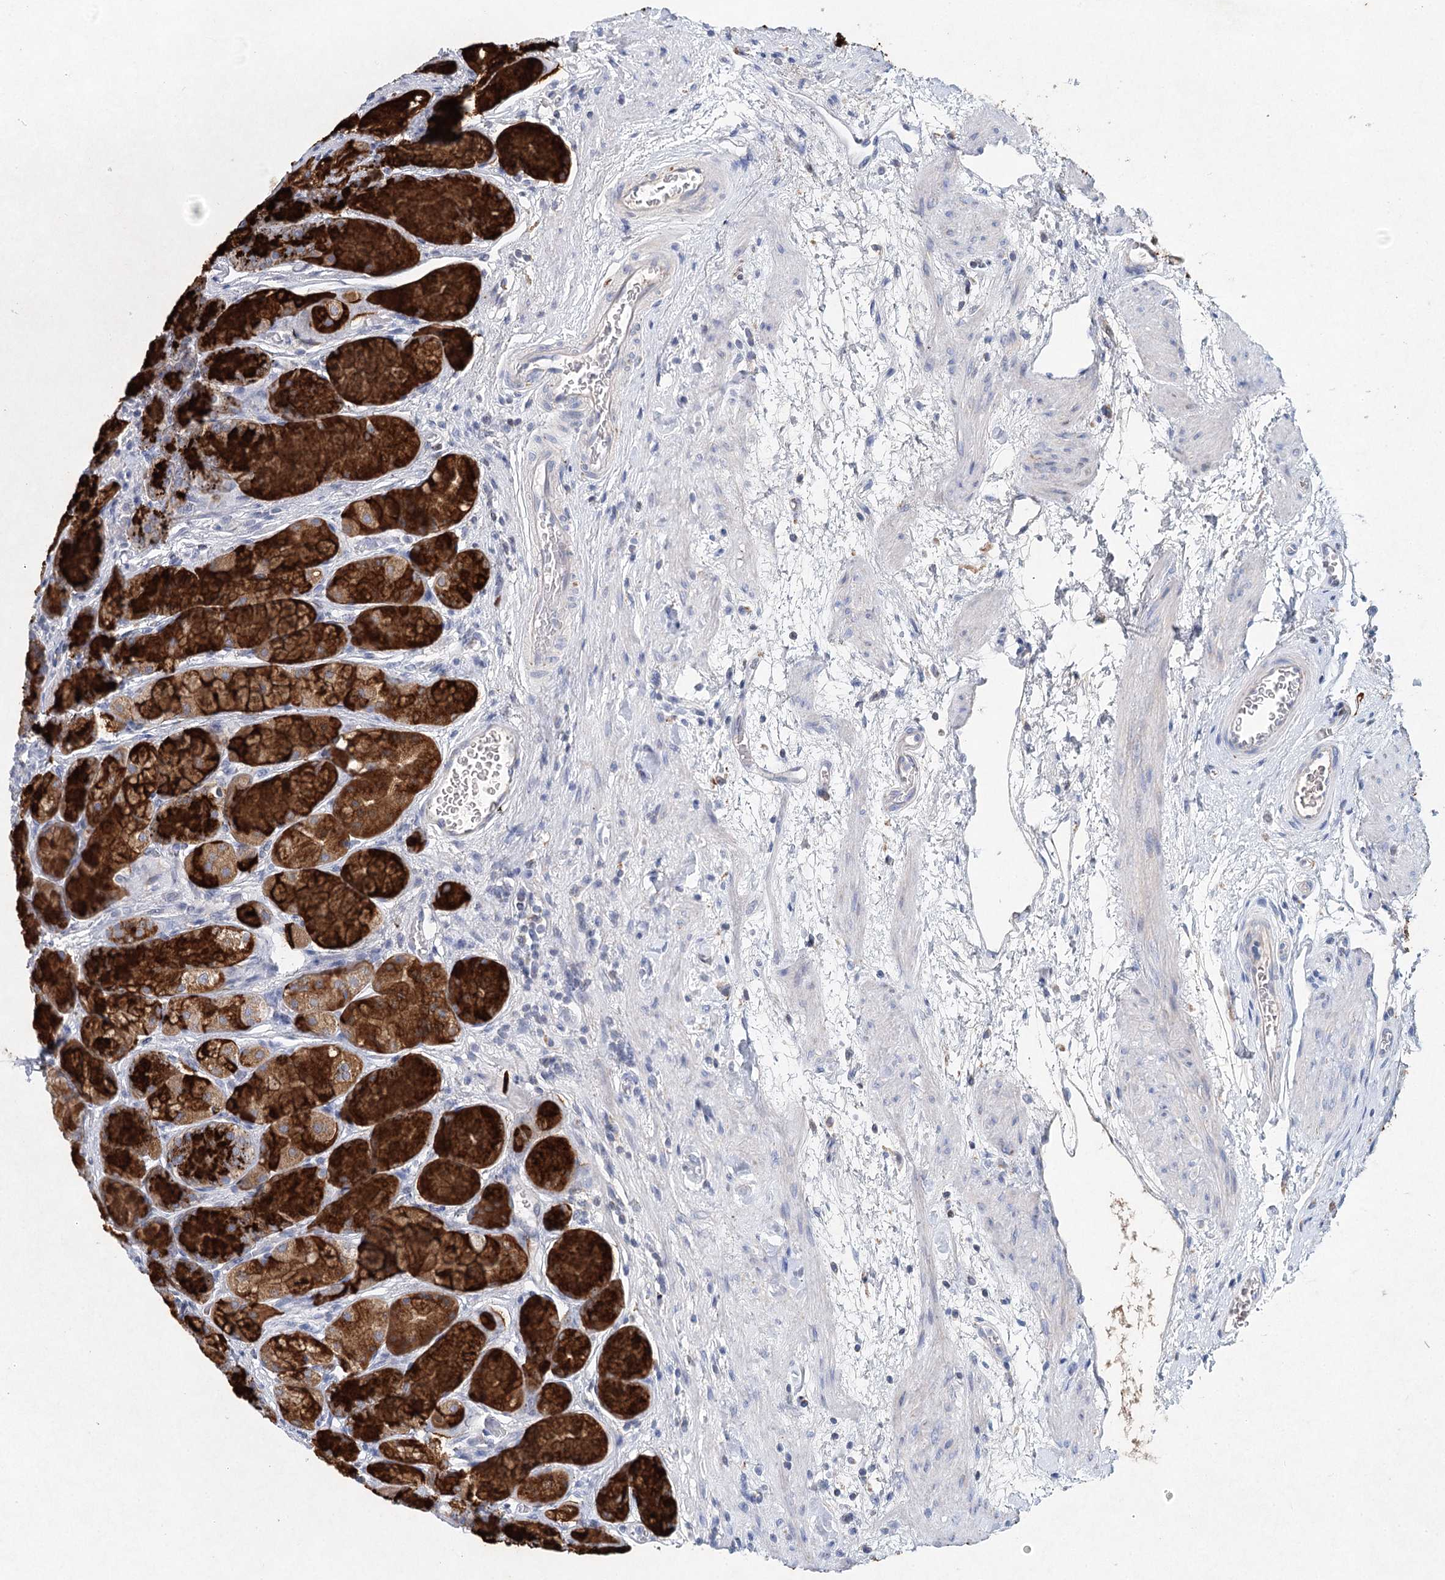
{"staining": {"intensity": "strong", "quantity": ">75%", "location": "cytoplasmic/membranous"}, "tissue": "stomach", "cell_type": "Glandular cells", "image_type": "normal", "snomed": [{"axis": "morphology", "description": "Normal tissue, NOS"}, {"axis": "morphology", "description": "Adenocarcinoma, NOS"}, {"axis": "morphology", "description": "Adenocarcinoma, High grade"}, {"axis": "topography", "description": "Stomach, upper"}, {"axis": "topography", "description": "Stomach"}], "caption": "A histopathology image of human stomach stained for a protein shows strong cytoplasmic/membranous brown staining in glandular cells.", "gene": "XPO6", "patient": {"sex": "female", "age": 65}}